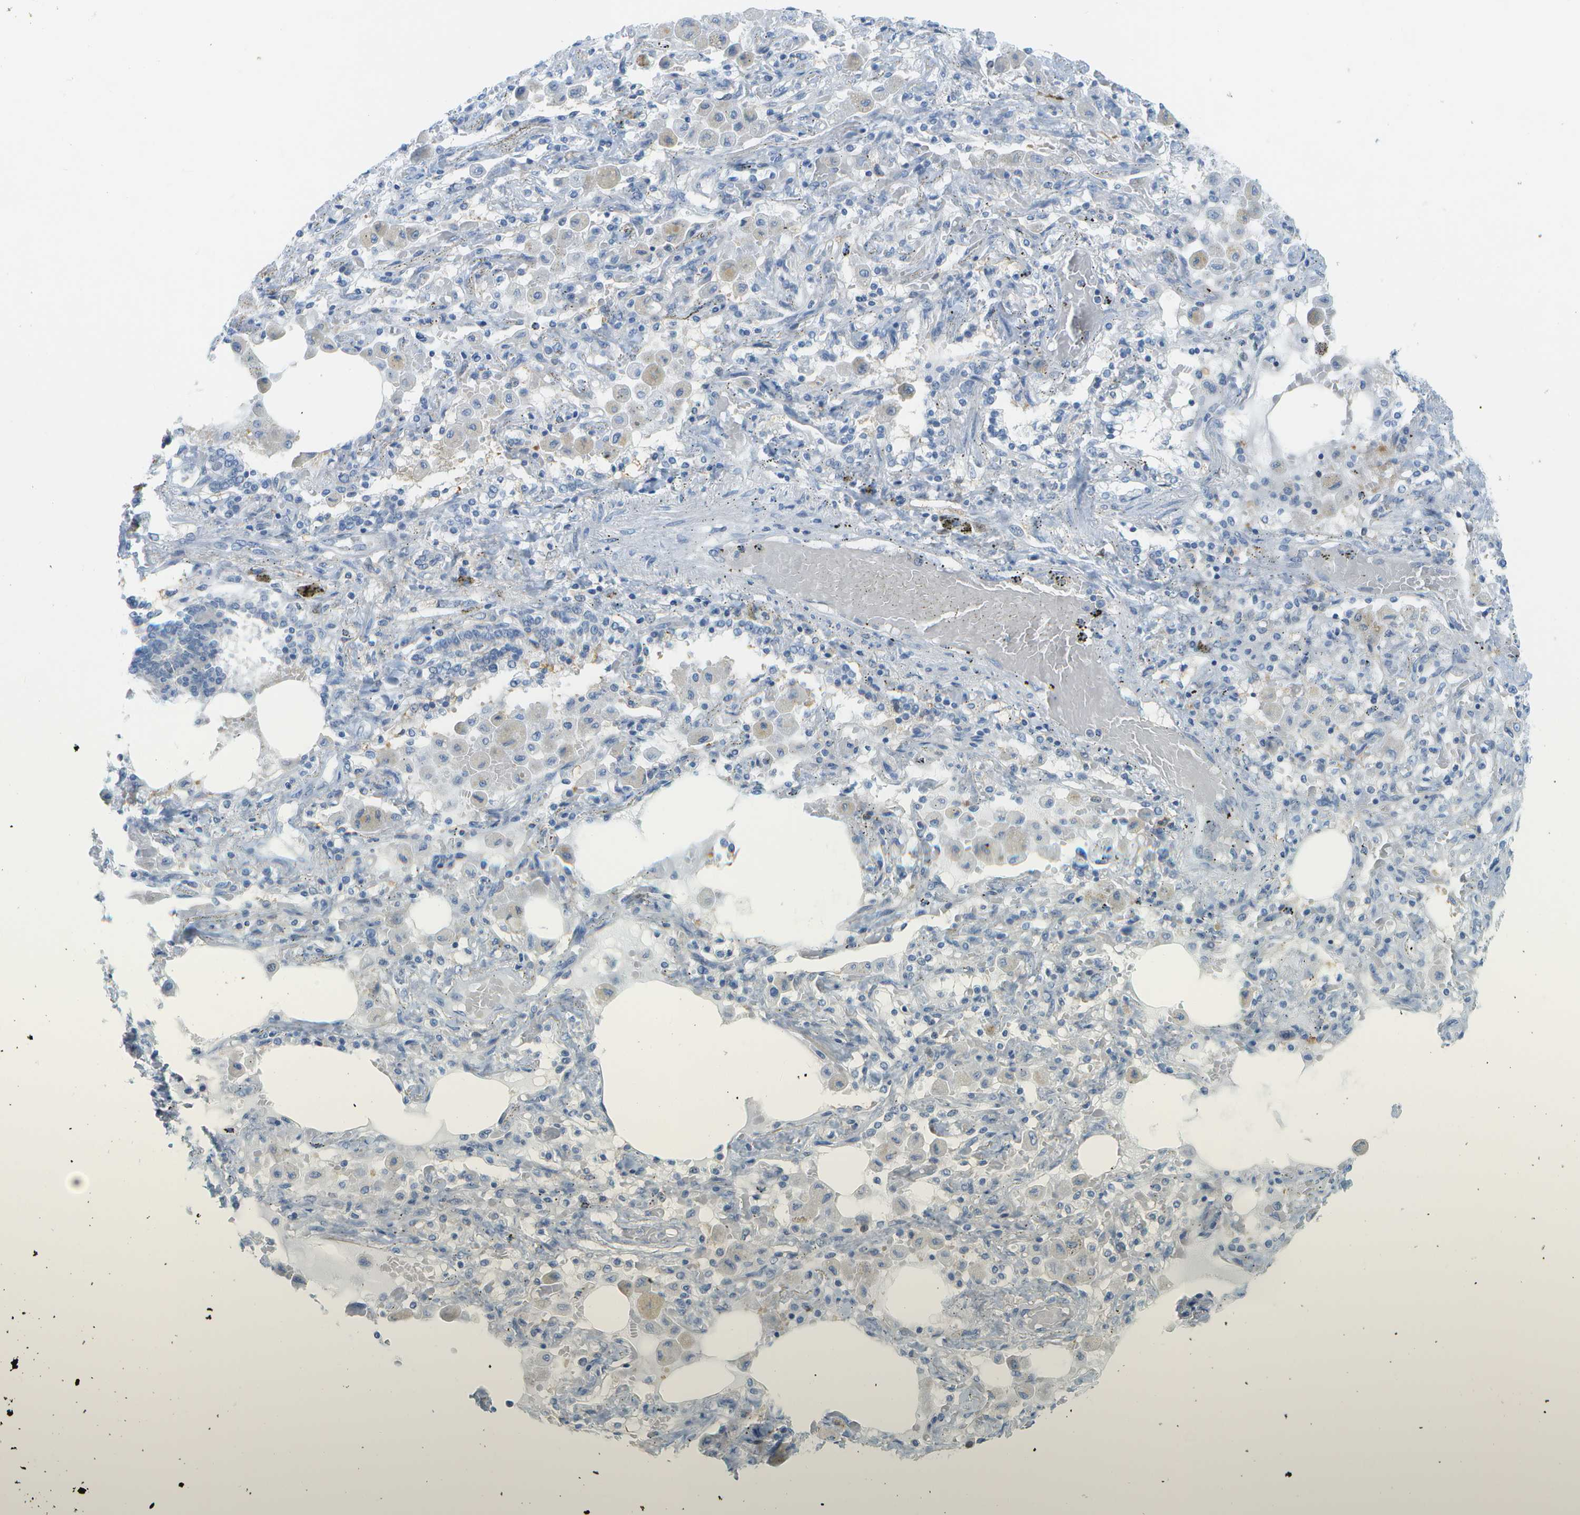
{"staining": {"intensity": "negative", "quantity": "none", "location": "none"}, "tissue": "lung cancer", "cell_type": "Tumor cells", "image_type": "cancer", "snomed": [{"axis": "morphology", "description": "Squamous cell carcinoma, NOS"}, {"axis": "topography", "description": "Lung"}], "caption": "Protein analysis of lung cancer demonstrates no significant expression in tumor cells.", "gene": "CUL9", "patient": {"sex": "female", "age": 47}}